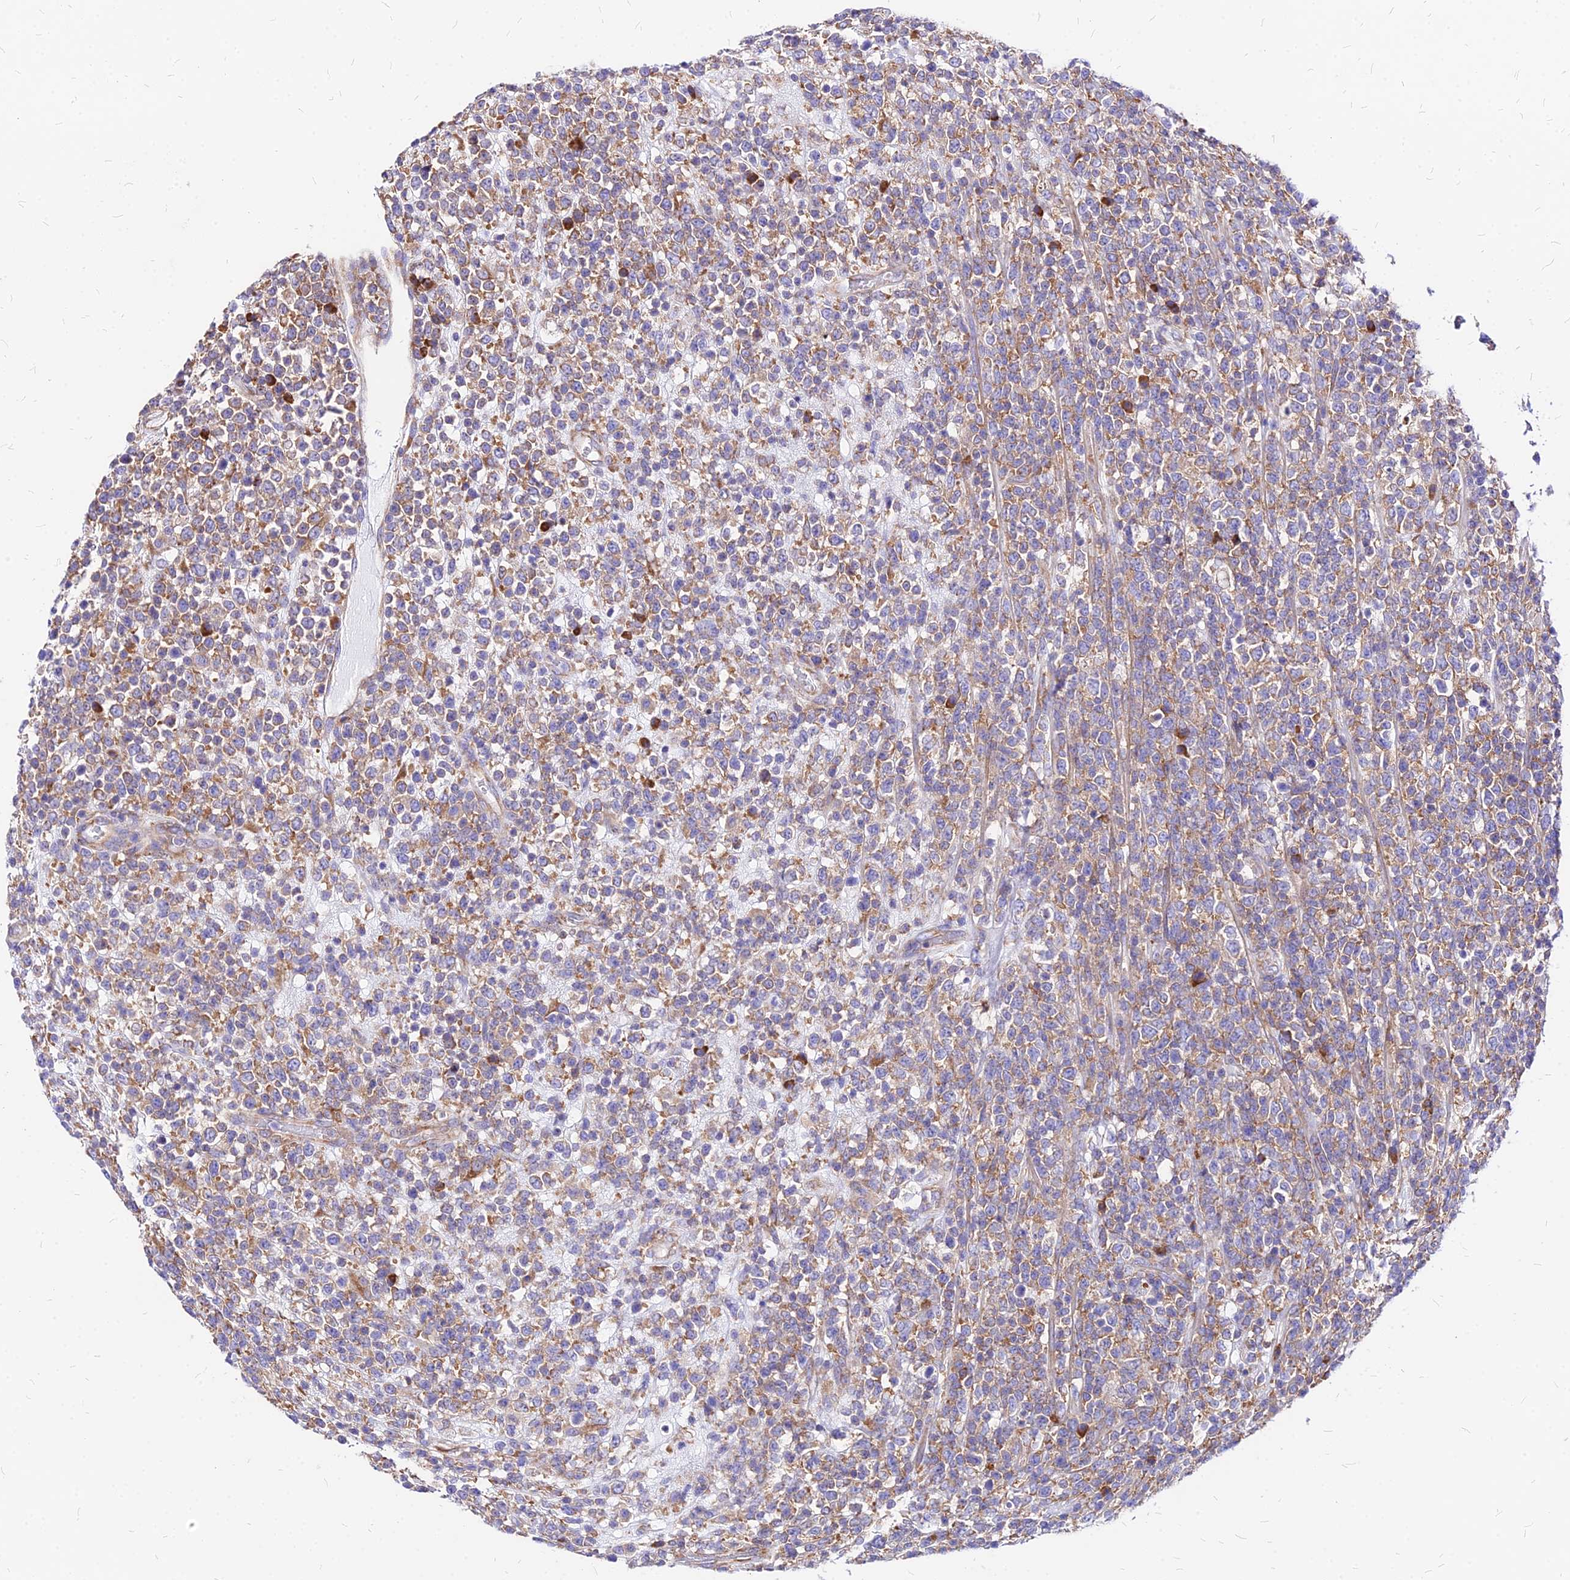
{"staining": {"intensity": "weak", "quantity": "25%-75%", "location": "cytoplasmic/membranous"}, "tissue": "lymphoma", "cell_type": "Tumor cells", "image_type": "cancer", "snomed": [{"axis": "morphology", "description": "Malignant lymphoma, non-Hodgkin's type, High grade"}, {"axis": "topography", "description": "Colon"}], "caption": "Immunohistochemical staining of malignant lymphoma, non-Hodgkin's type (high-grade) shows low levels of weak cytoplasmic/membranous expression in approximately 25%-75% of tumor cells.", "gene": "RPL19", "patient": {"sex": "female", "age": 53}}